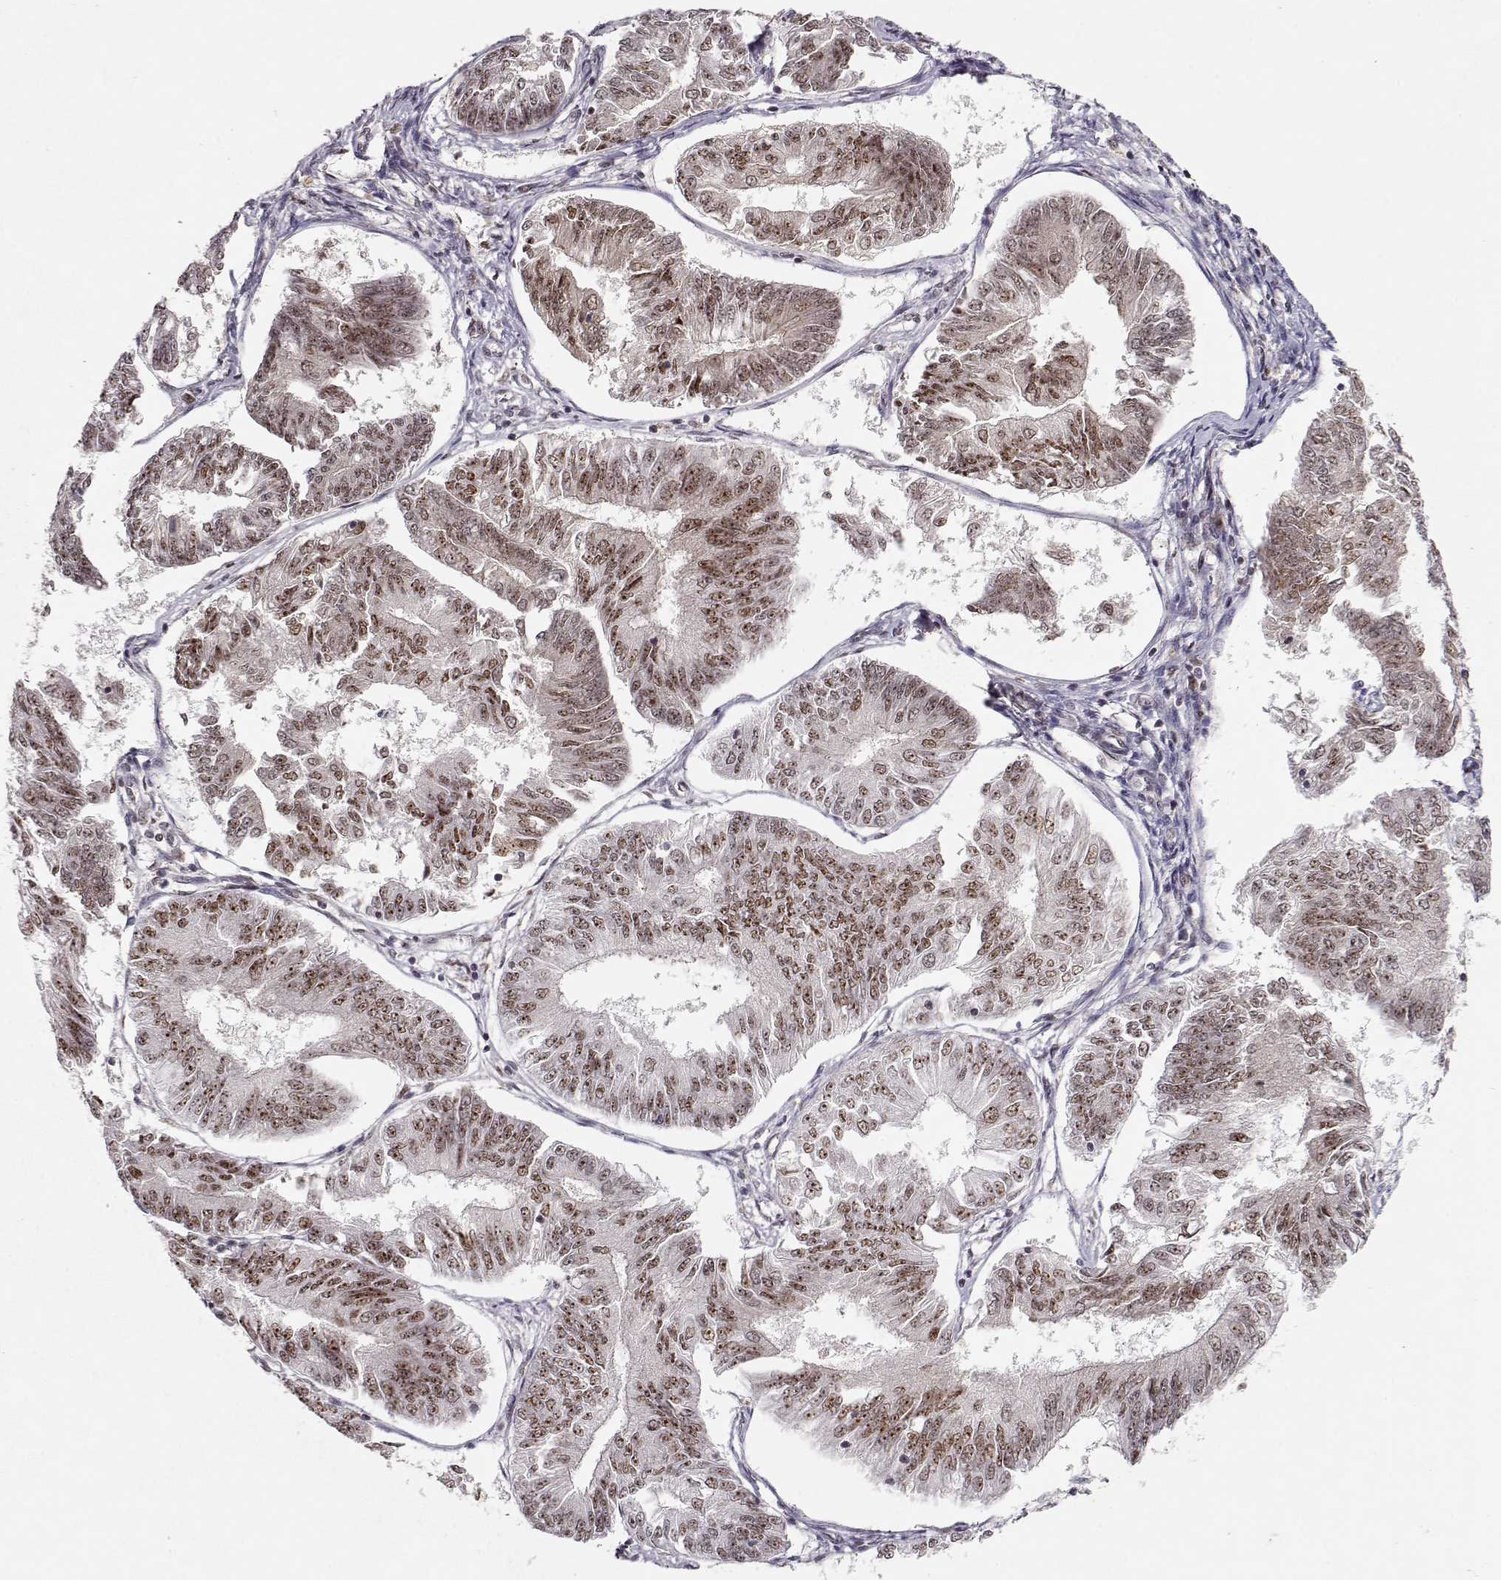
{"staining": {"intensity": "moderate", "quantity": "25%-75%", "location": "nuclear"}, "tissue": "endometrial cancer", "cell_type": "Tumor cells", "image_type": "cancer", "snomed": [{"axis": "morphology", "description": "Adenocarcinoma, NOS"}, {"axis": "topography", "description": "Endometrium"}], "caption": "Immunohistochemistry (DAB (3,3'-diaminobenzidine)) staining of human endometrial adenocarcinoma exhibits moderate nuclear protein staining in approximately 25%-75% of tumor cells.", "gene": "CSNK2A1", "patient": {"sex": "female", "age": 58}}